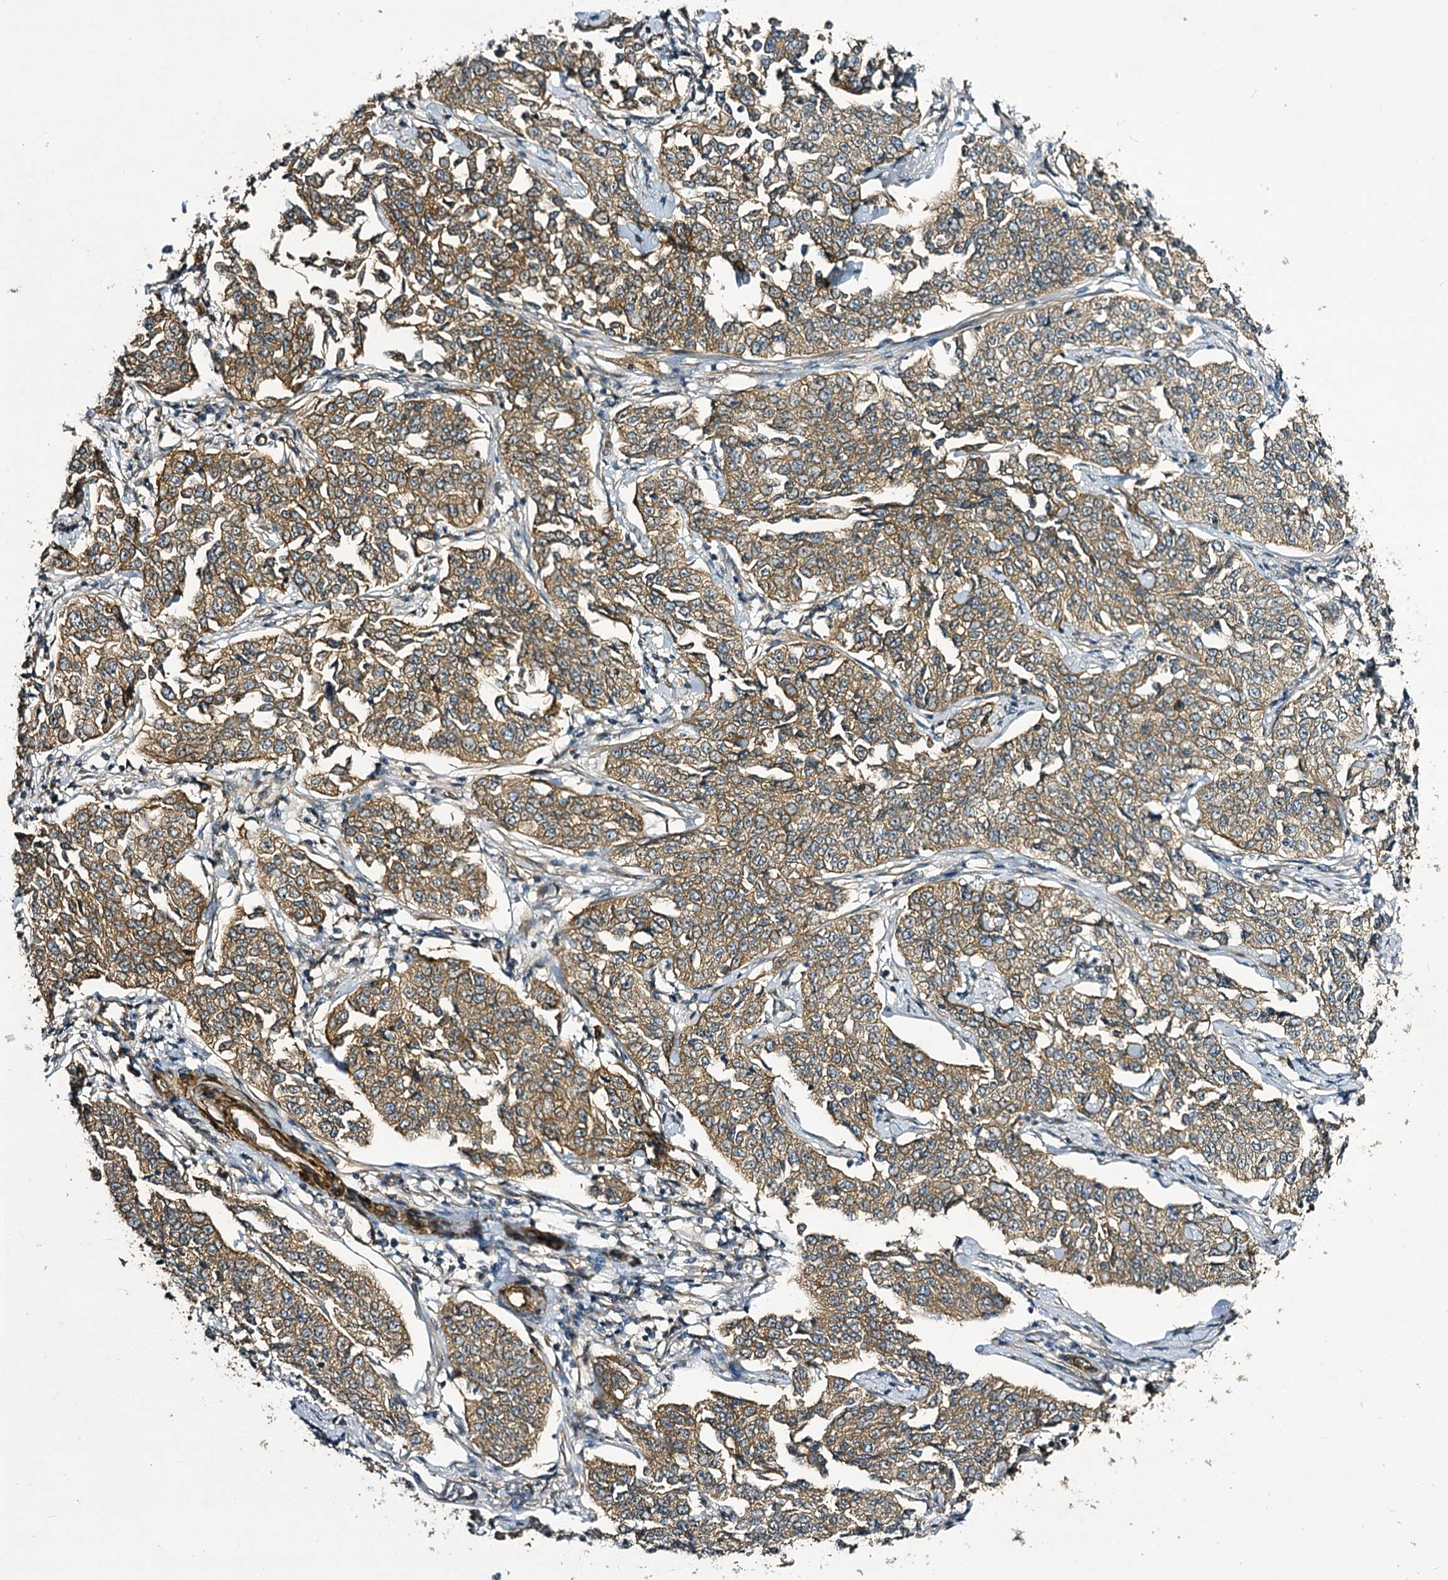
{"staining": {"intensity": "moderate", "quantity": ">75%", "location": "cytoplasmic/membranous"}, "tissue": "cervical cancer", "cell_type": "Tumor cells", "image_type": "cancer", "snomed": [{"axis": "morphology", "description": "Squamous cell carcinoma, NOS"}, {"axis": "topography", "description": "Cervix"}], "caption": "A brown stain highlights moderate cytoplasmic/membranous expression of a protein in human squamous cell carcinoma (cervical) tumor cells. The protein is stained brown, and the nuclei are stained in blue (DAB IHC with brightfield microscopy, high magnification).", "gene": "MYO1C", "patient": {"sex": "female", "age": 35}}